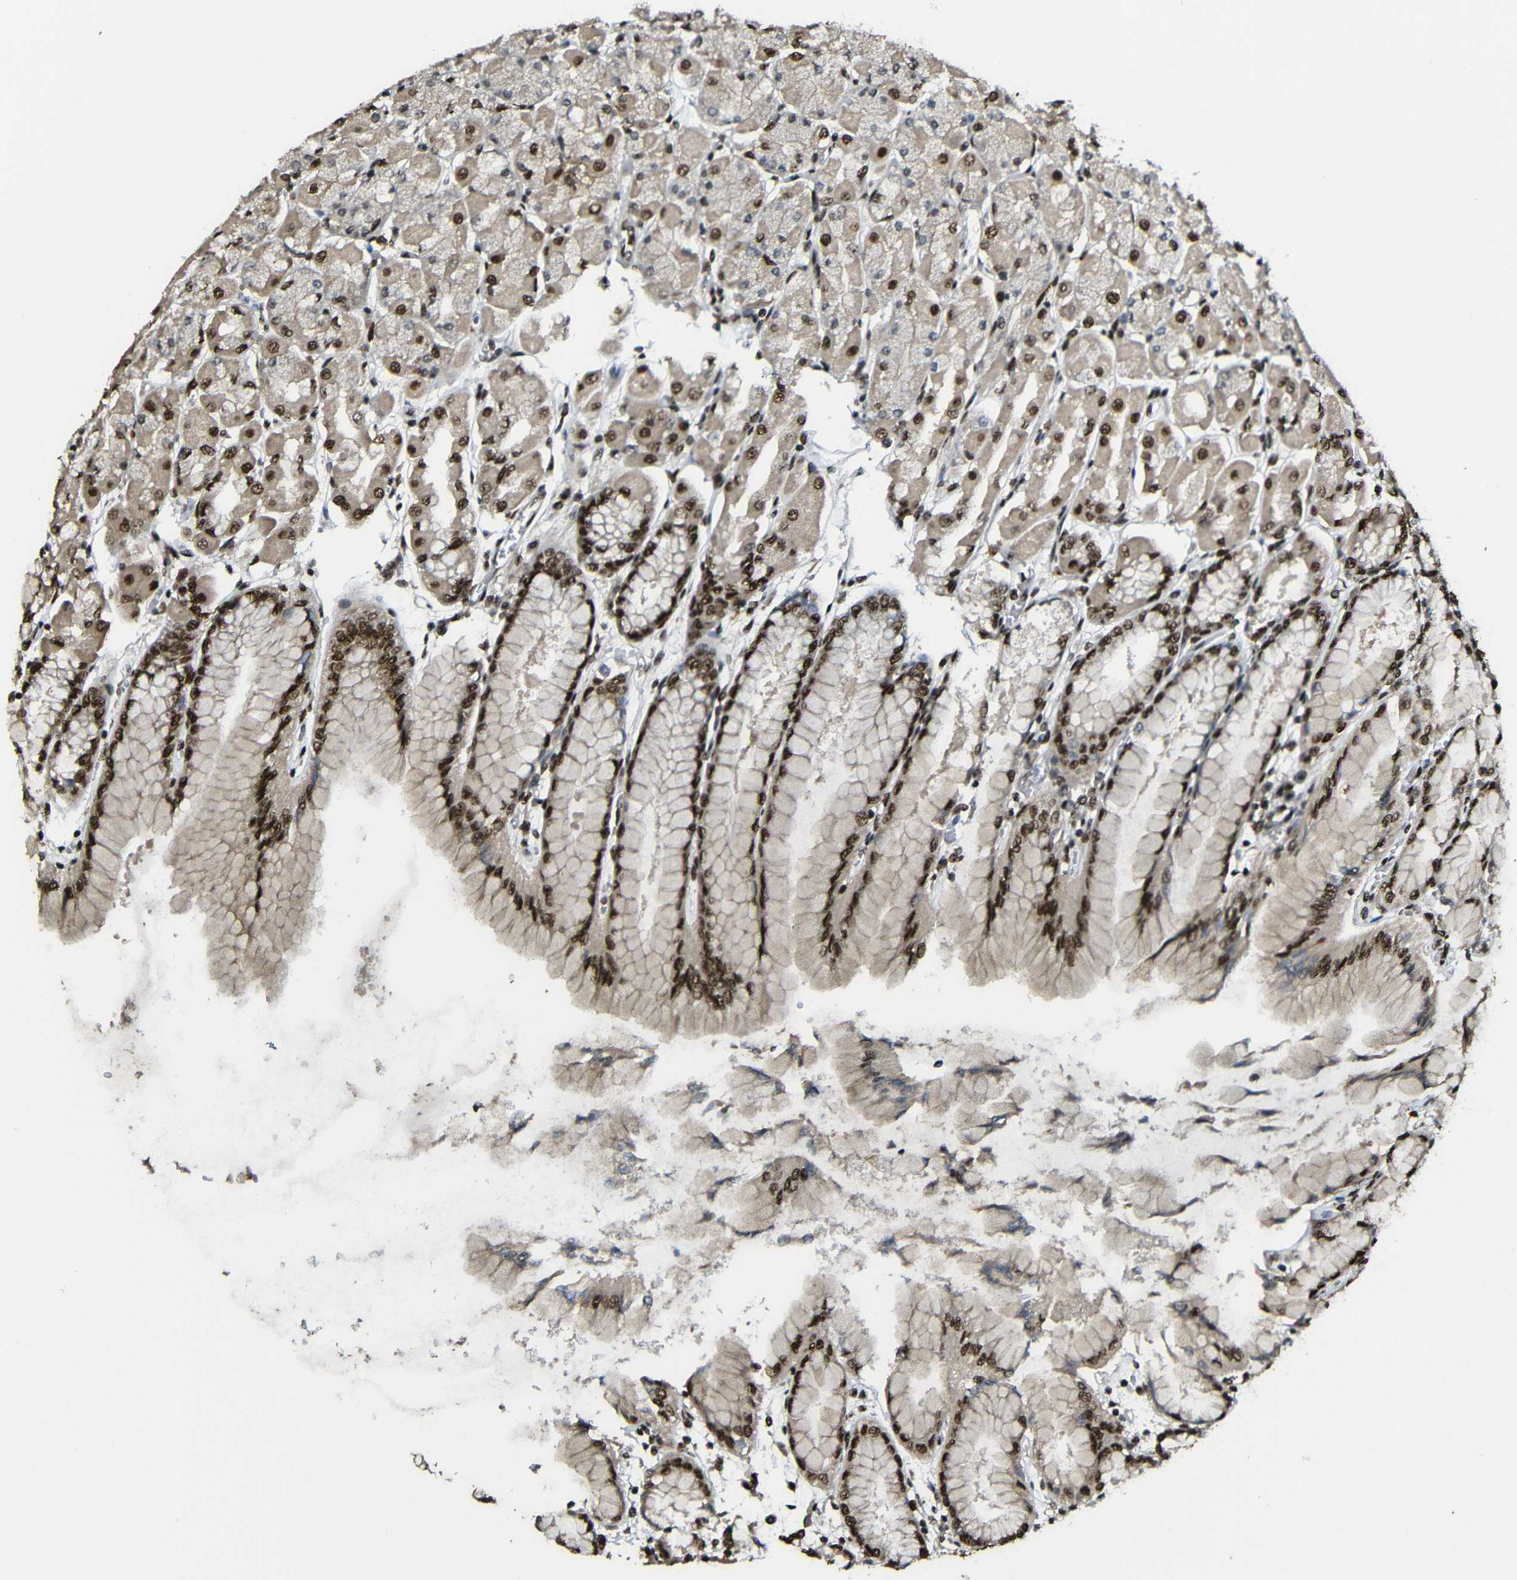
{"staining": {"intensity": "strong", "quantity": ">75%", "location": "cytoplasmic/membranous,nuclear"}, "tissue": "stomach", "cell_type": "Glandular cells", "image_type": "normal", "snomed": [{"axis": "morphology", "description": "Normal tissue, NOS"}, {"axis": "topography", "description": "Stomach, upper"}], "caption": "Immunohistochemical staining of benign human stomach displays strong cytoplasmic/membranous,nuclear protein positivity in approximately >75% of glandular cells.", "gene": "TCF7L2", "patient": {"sex": "female", "age": 56}}